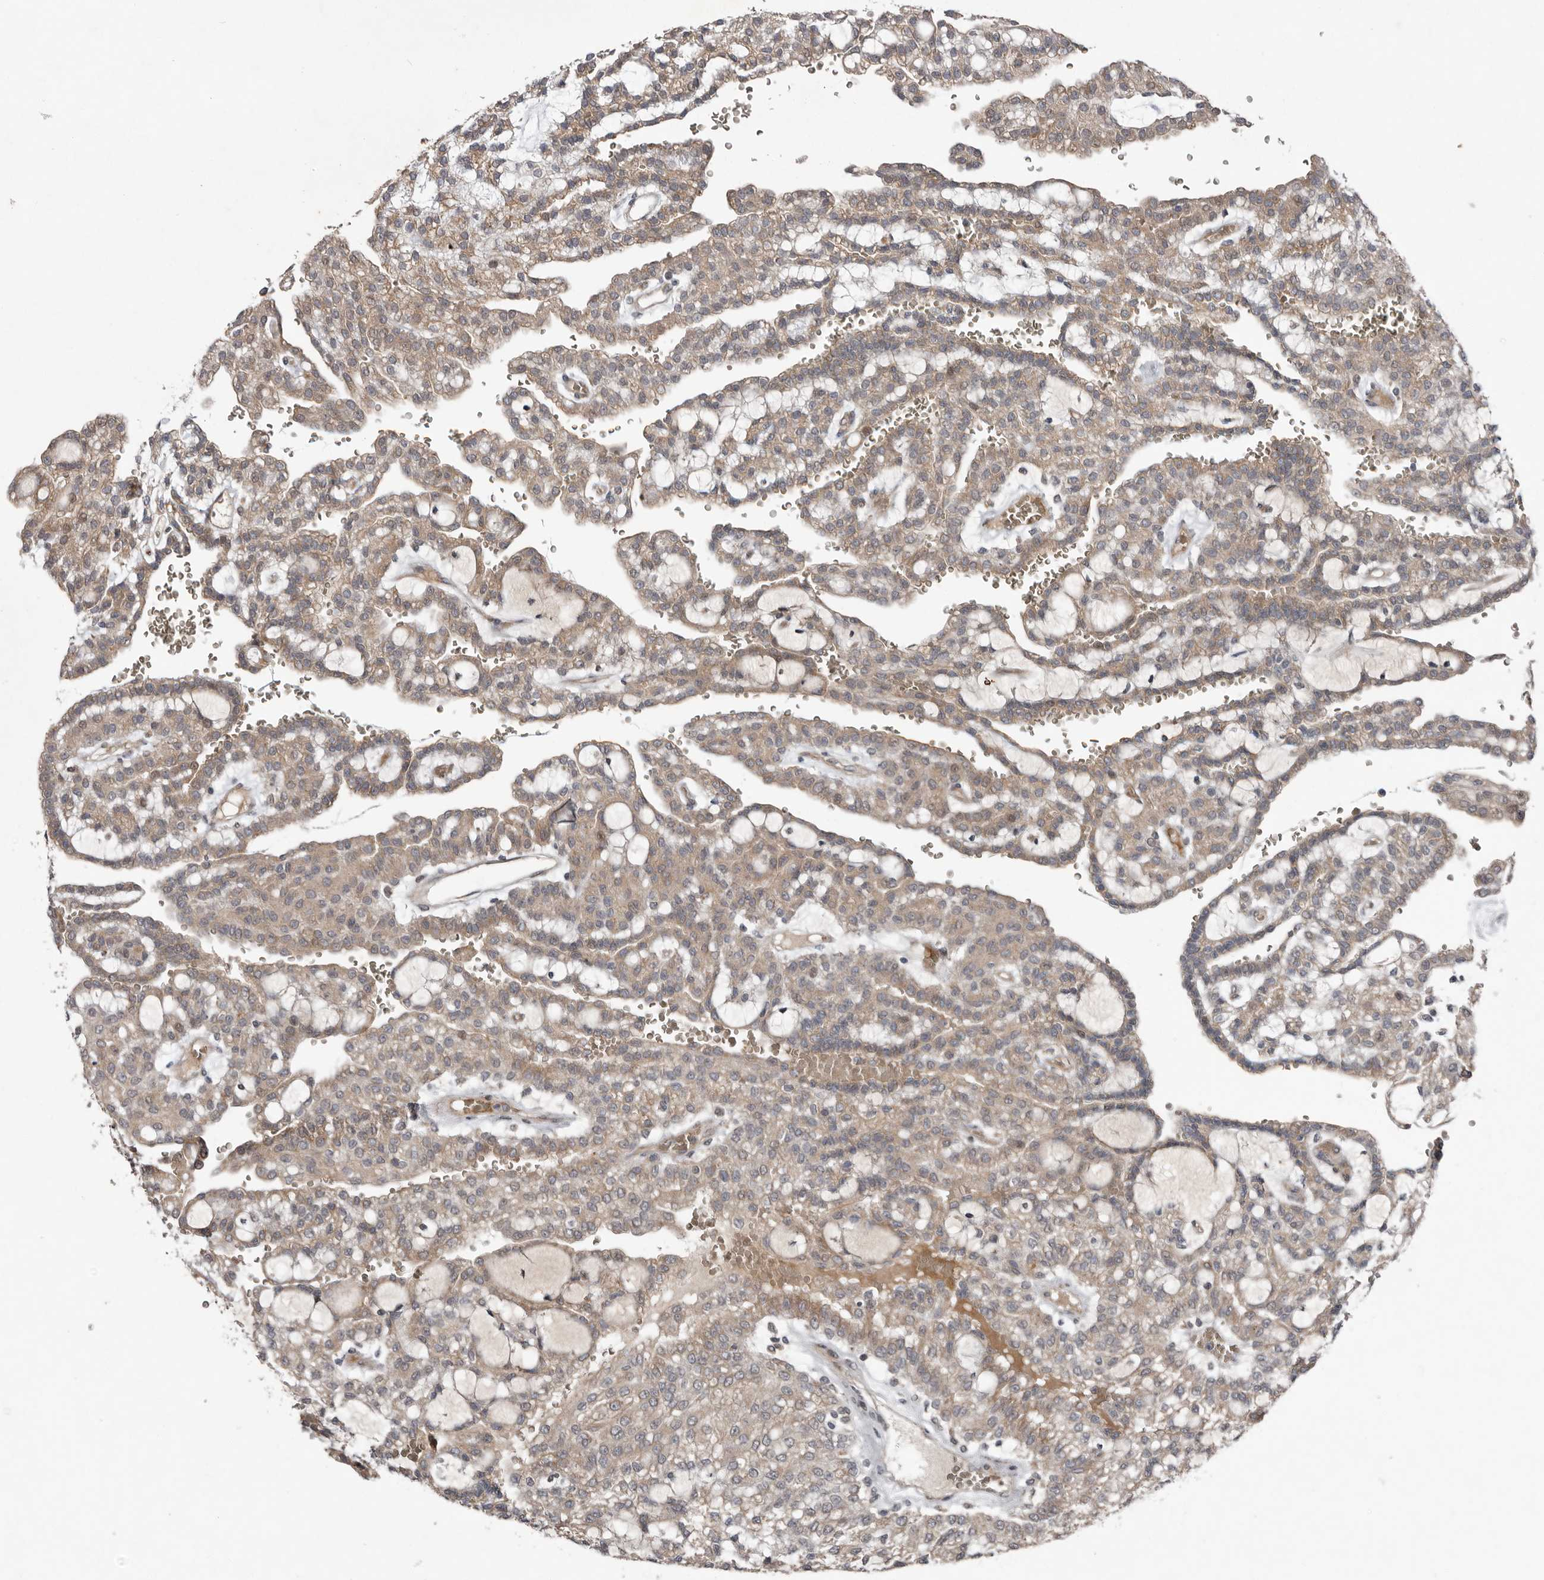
{"staining": {"intensity": "weak", "quantity": ">75%", "location": "cytoplasmic/membranous"}, "tissue": "renal cancer", "cell_type": "Tumor cells", "image_type": "cancer", "snomed": [{"axis": "morphology", "description": "Adenocarcinoma, NOS"}, {"axis": "topography", "description": "Kidney"}], "caption": "Protein staining exhibits weak cytoplasmic/membranous positivity in approximately >75% of tumor cells in renal cancer.", "gene": "CHML", "patient": {"sex": "male", "age": 63}}